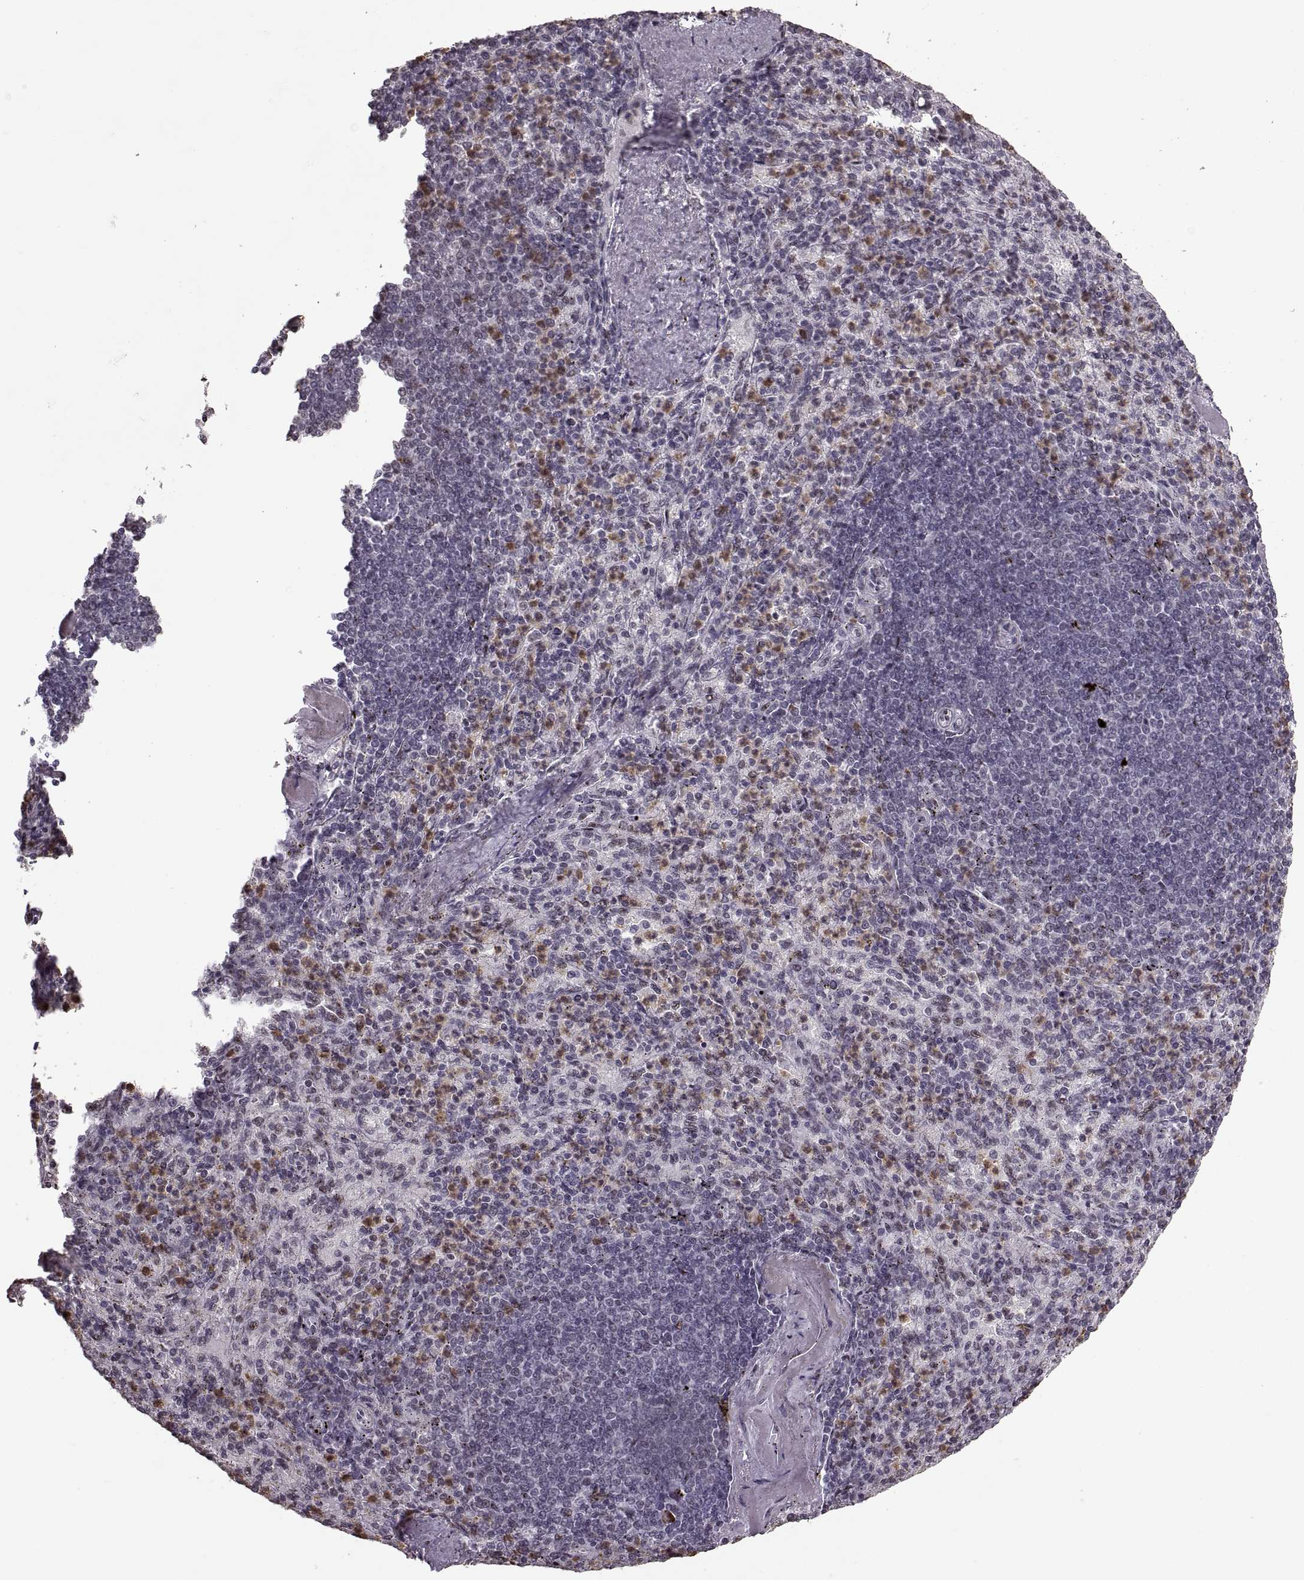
{"staining": {"intensity": "moderate", "quantity": "<25%", "location": "cytoplasmic/membranous,nuclear"}, "tissue": "spleen", "cell_type": "Cells in red pulp", "image_type": "normal", "snomed": [{"axis": "morphology", "description": "Normal tissue, NOS"}, {"axis": "topography", "description": "Spleen"}], "caption": "A low amount of moderate cytoplasmic/membranous,nuclear positivity is appreciated in approximately <25% of cells in red pulp in normal spleen.", "gene": "PALS1", "patient": {"sex": "female", "age": 74}}